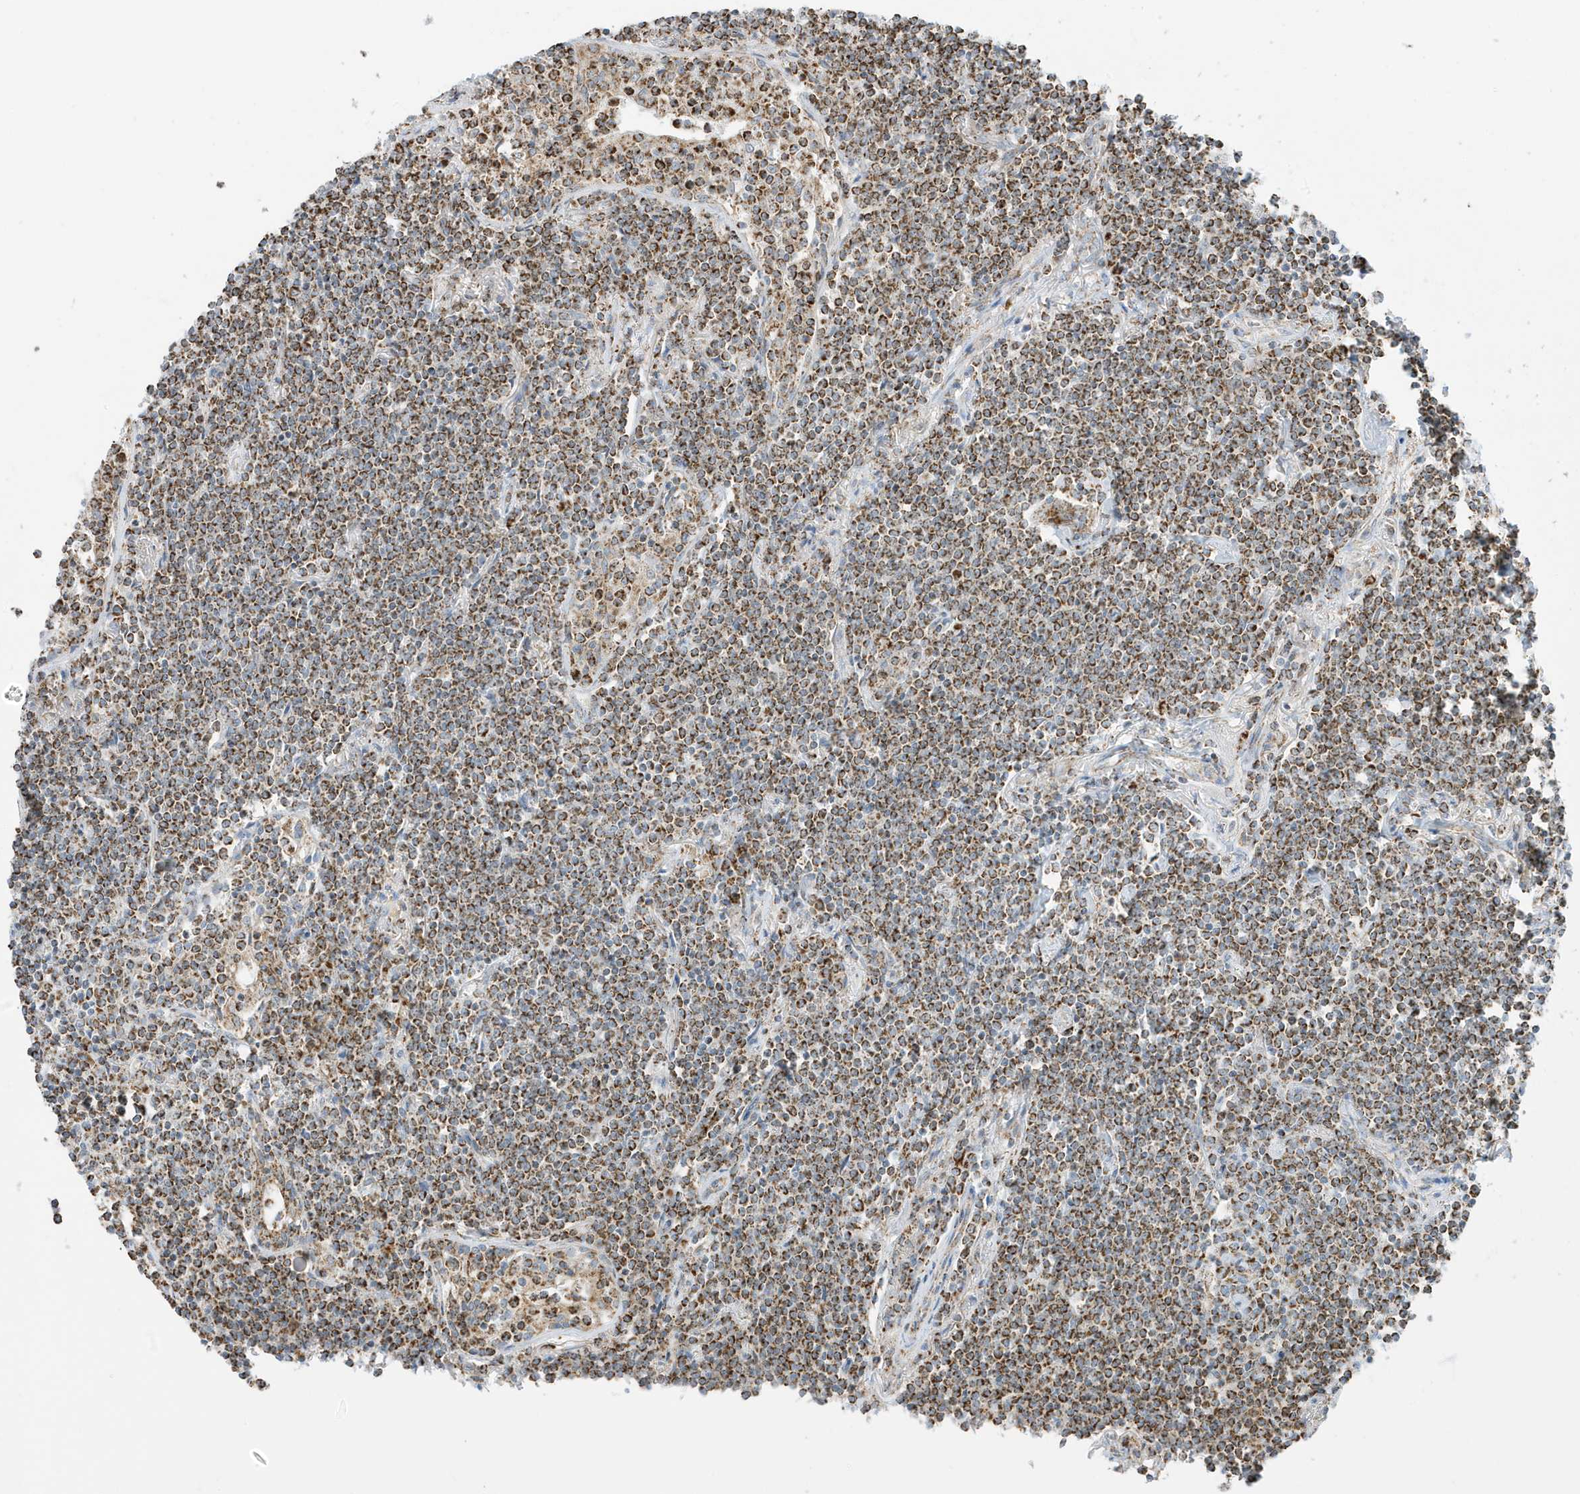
{"staining": {"intensity": "strong", "quantity": ">75%", "location": "cytoplasmic/membranous"}, "tissue": "lymphoma", "cell_type": "Tumor cells", "image_type": "cancer", "snomed": [{"axis": "morphology", "description": "Malignant lymphoma, non-Hodgkin's type, Low grade"}, {"axis": "topography", "description": "Lung"}], "caption": "Human malignant lymphoma, non-Hodgkin's type (low-grade) stained with a brown dye exhibits strong cytoplasmic/membranous positive expression in about >75% of tumor cells.", "gene": "ATP5ME", "patient": {"sex": "female", "age": 71}}